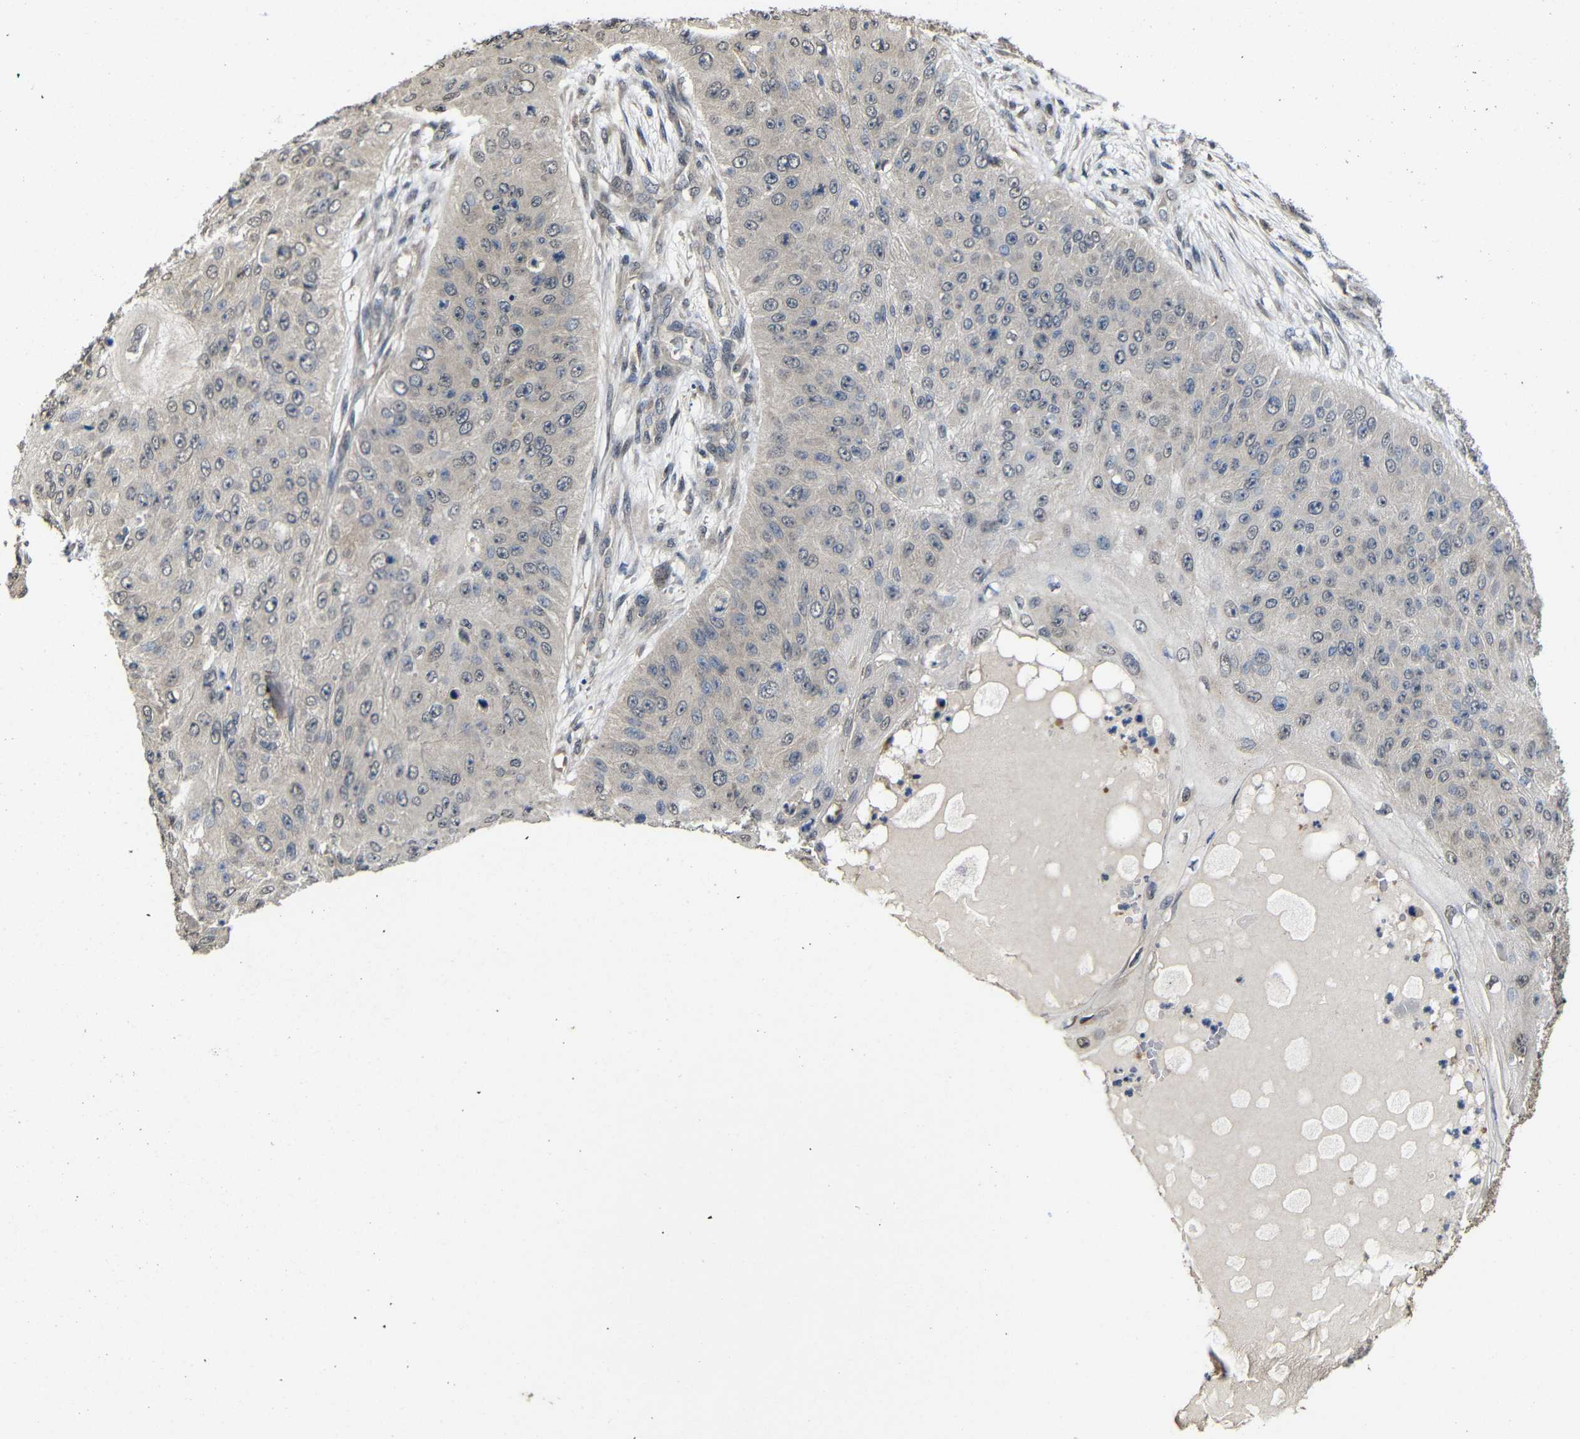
{"staining": {"intensity": "negative", "quantity": "none", "location": "none"}, "tissue": "skin cancer", "cell_type": "Tumor cells", "image_type": "cancer", "snomed": [{"axis": "morphology", "description": "Squamous cell carcinoma, NOS"}, {"axis": "topography", "description": "Skin"}], "caption": "This is an immunohistochemistry (IHC) micrograph of human squamous cell carcinoma (skin). There is no expression in tumor cells.", "gene": "ATG12", "patient": {"sex": "female", "age": 80}}